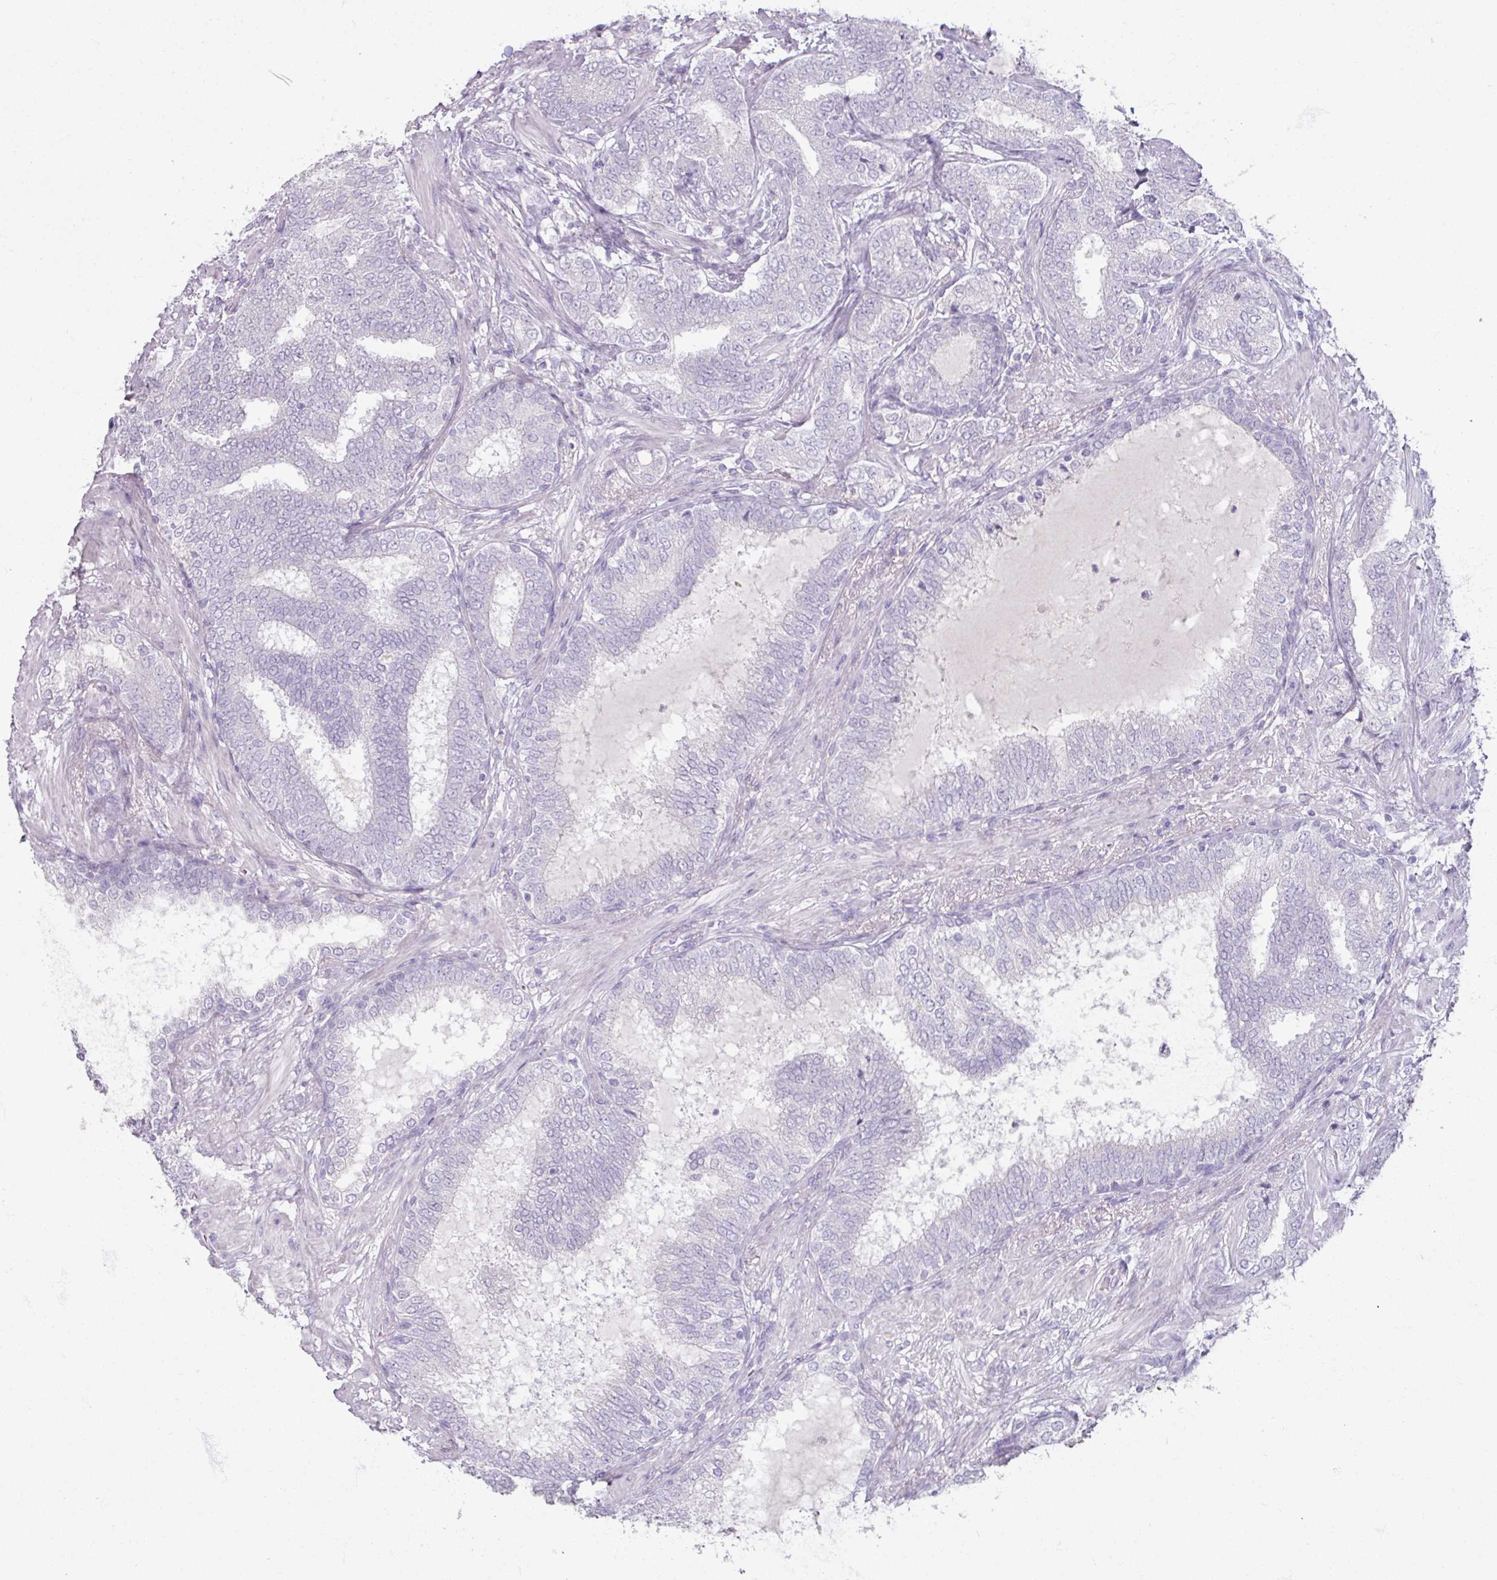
{"staining": {"intensity": "negative", "quantity": "none", "location": "none"}, "tissue": "prostate cancer", "cell_type": "Tumor cells", "image_type": "cancer", "snomed": [{"axis": "morphology", "description": "Adenocarcinoma, High grade"}, {"axis": "topography", "description": "Prostate"}], "caption": "High power microscopy image of an immunohistochemistry histopathology image of prostate cancer (high-grade adenocarcinoma), revealing no significant staining in tumor cells. (Brightfield microscopy of DAB (3,3'-diaminobenzidine) immunohistochemistry (IHC) at high magnification).", "gene": "SLC27A5", "patient": {"sex": "male", "age": 72}}